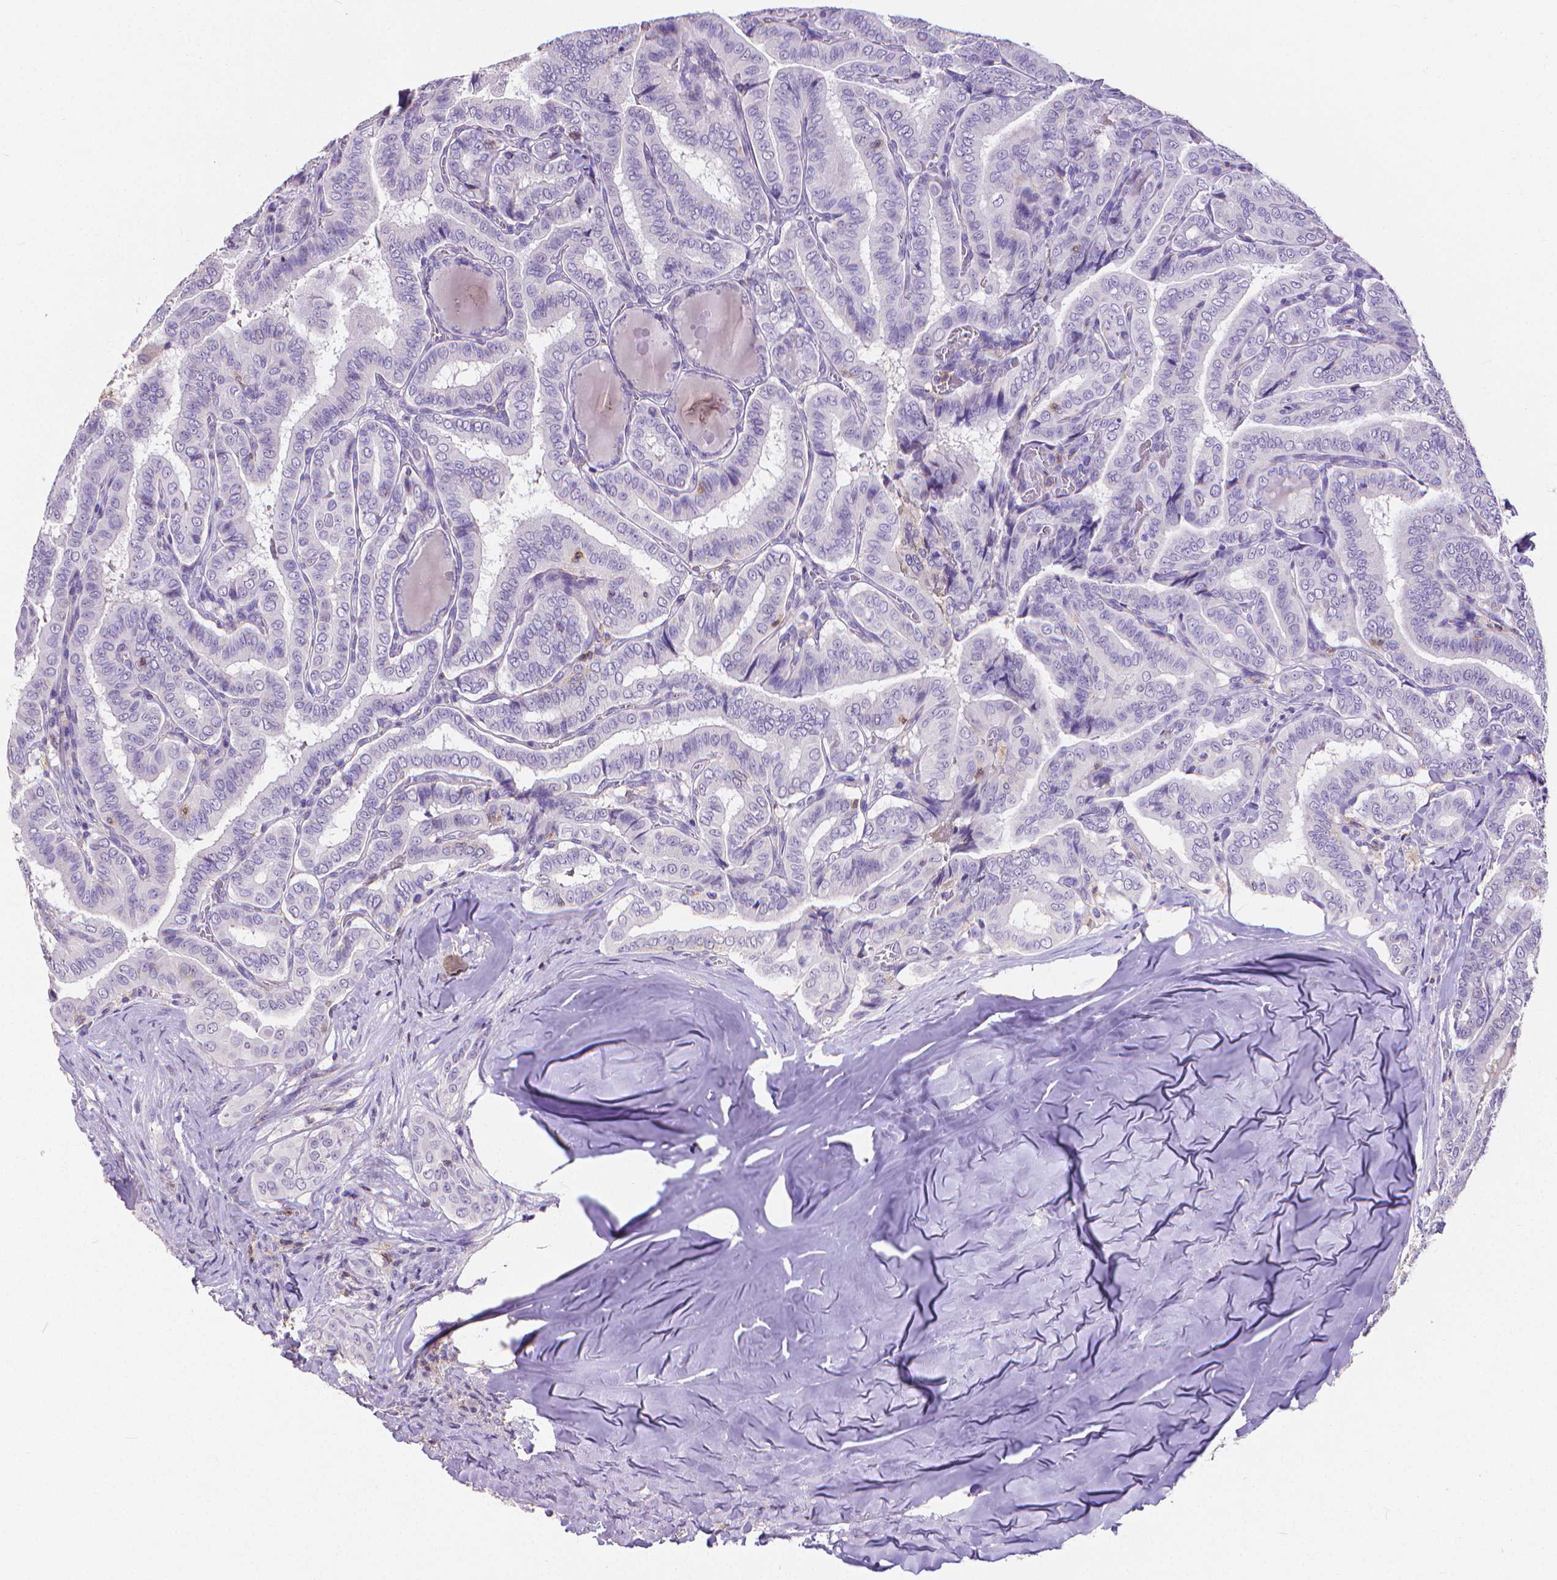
{"staining": {"intensity": "negative", "quantity": "none", "location": "none"}, "tissue": "thyroid cancer", "cell_type": "Tumor cells", "image_type": "cancer", "snomed": [{"axis": "morphology", "description": "Papillary adenocarcinoma, NOS"}, {"axis": "morphology", "description": "Papillary adenoma metastatic"}, {"axis": "topography", "description": "Thyroid gland"}], "caption": "This is a image of immunohistochemistry staining of thyroid papillary adenoma metastatic, which shows no positivity in tumor cells.", "gene": "CD4", "patient": {"sex": "female", "age": 50}}